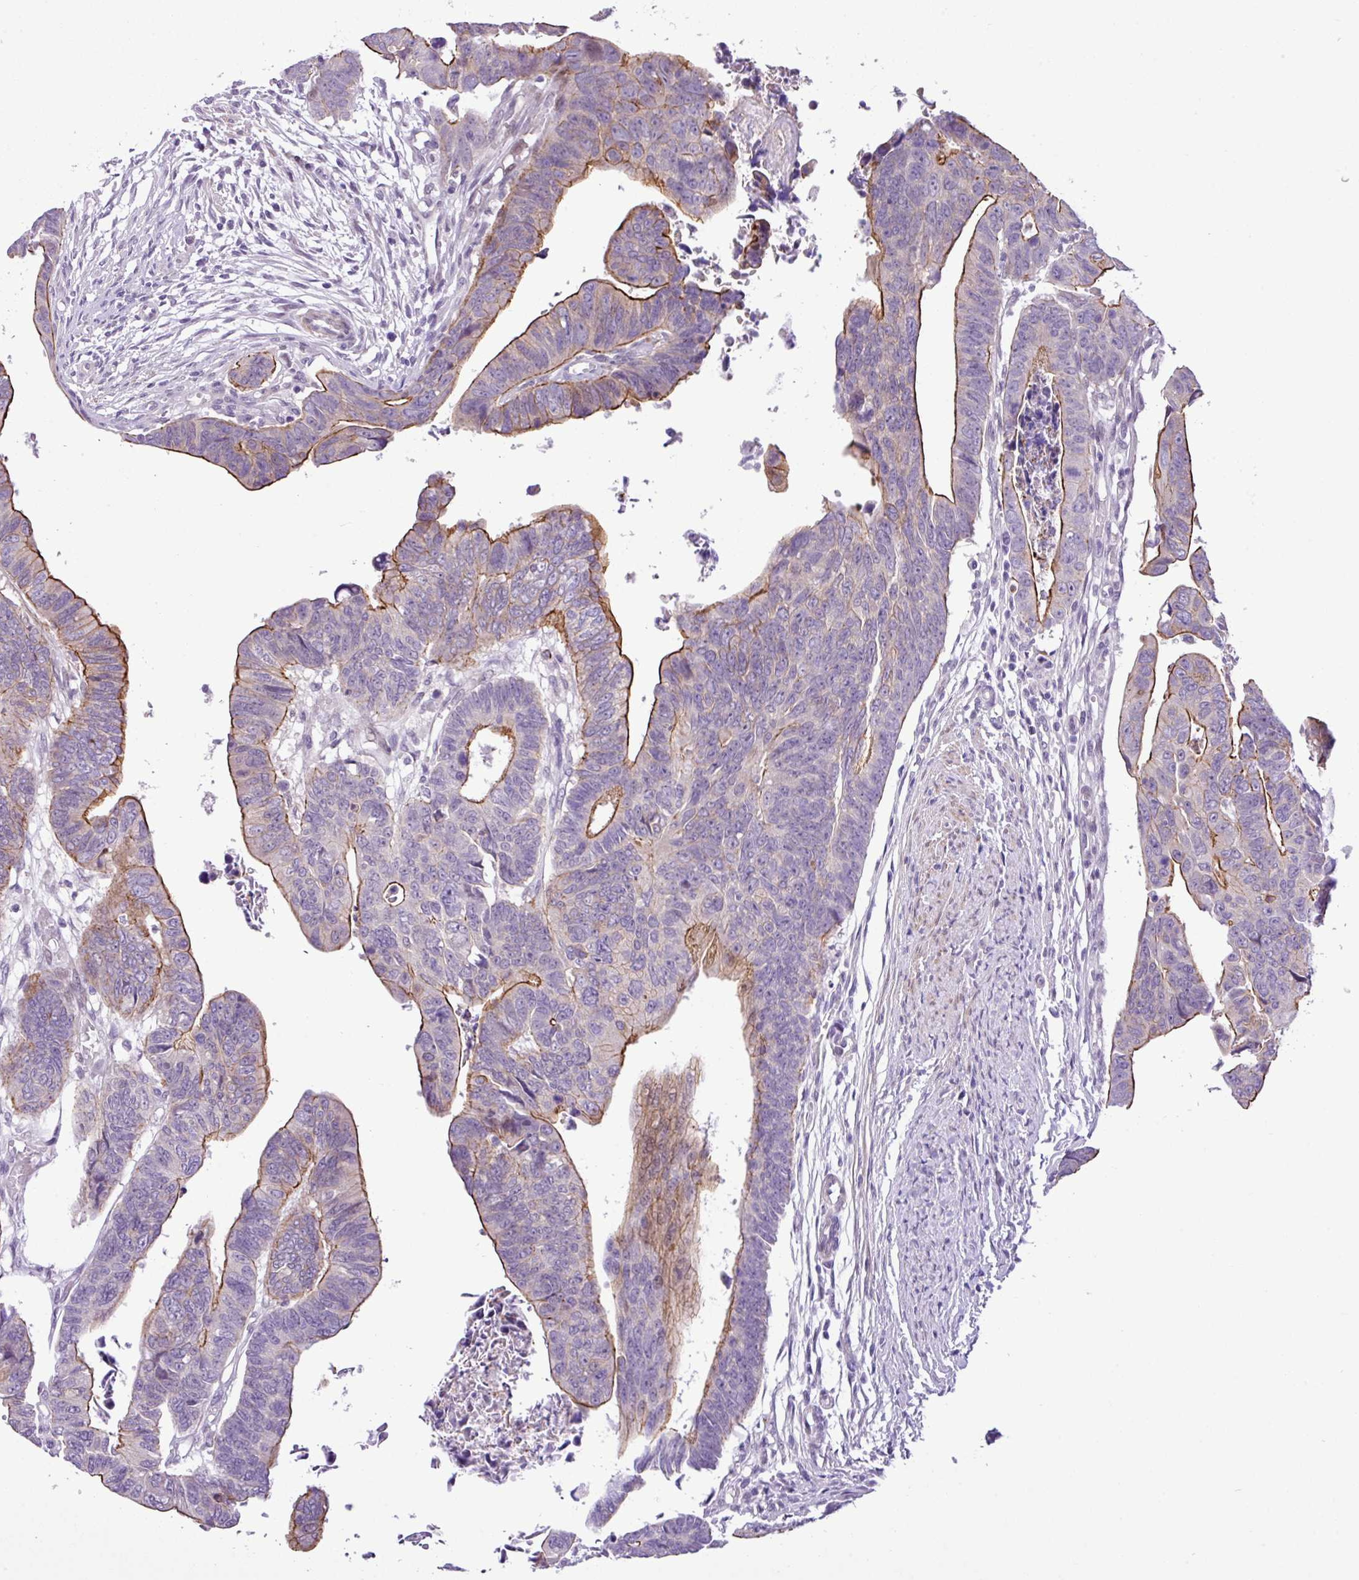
{"staining": {"intensity": "strong", "quantity": ">75%", "location": "cytoplasmic/membranous"}, "tissue": "colorectal cancer", "cell_type": "Tumor cells", "image_type": "cancer", "snomed": [{"axis": "morphology", "description": "Adenocarcinoma, NOS"}, {"axis": "topography", "description": "Rectum"}], "caption": "Colorectal cancer stained with a brown dye demonstrates strong cytoplasmic/membranous positive staining in about >75% of tumor cells.", "gene": "YLPM1", "patient": {"sex": "female", "age": 65}}